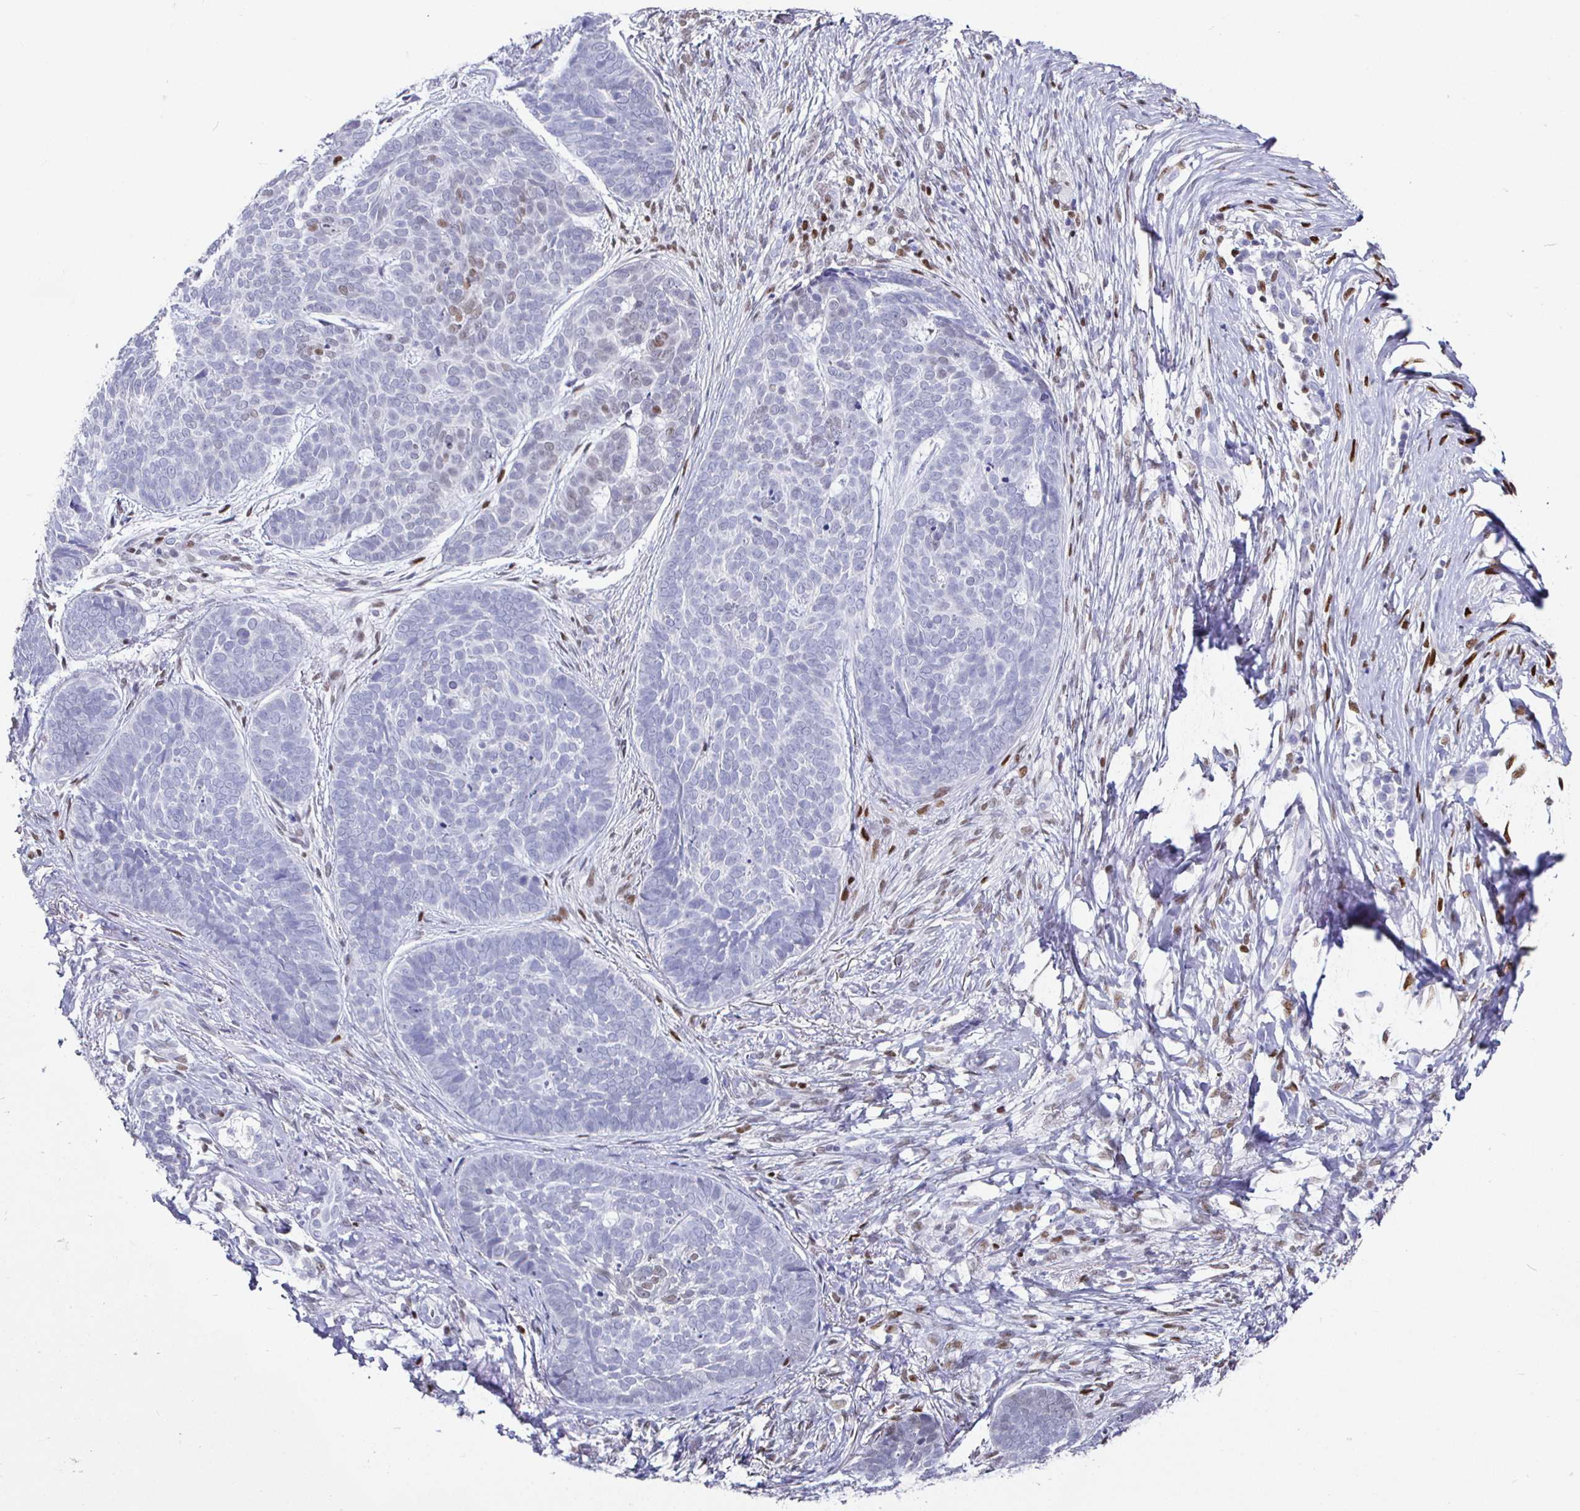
{"staining": {"intensity": "weak", "quantity": "<25%", "location": "nuclear"}, "tissue": "skin cancer", "cell_type": "Tumor cells", "image_type": "cancer", "snomed": [{"axis": "morphology", "description": "Basal cell carcinoma"}, {"axis": "topography", "description": "Skin"}, {"axis": "topography", "description": "Skin of nose"}], "caption": "Immunohistochemical staining of basal cell carcinoma (skin) demonstrates no significant expression in tumor cells.", "gene": "RUNX2", "patient": {"sex": "female", "age": 81}}